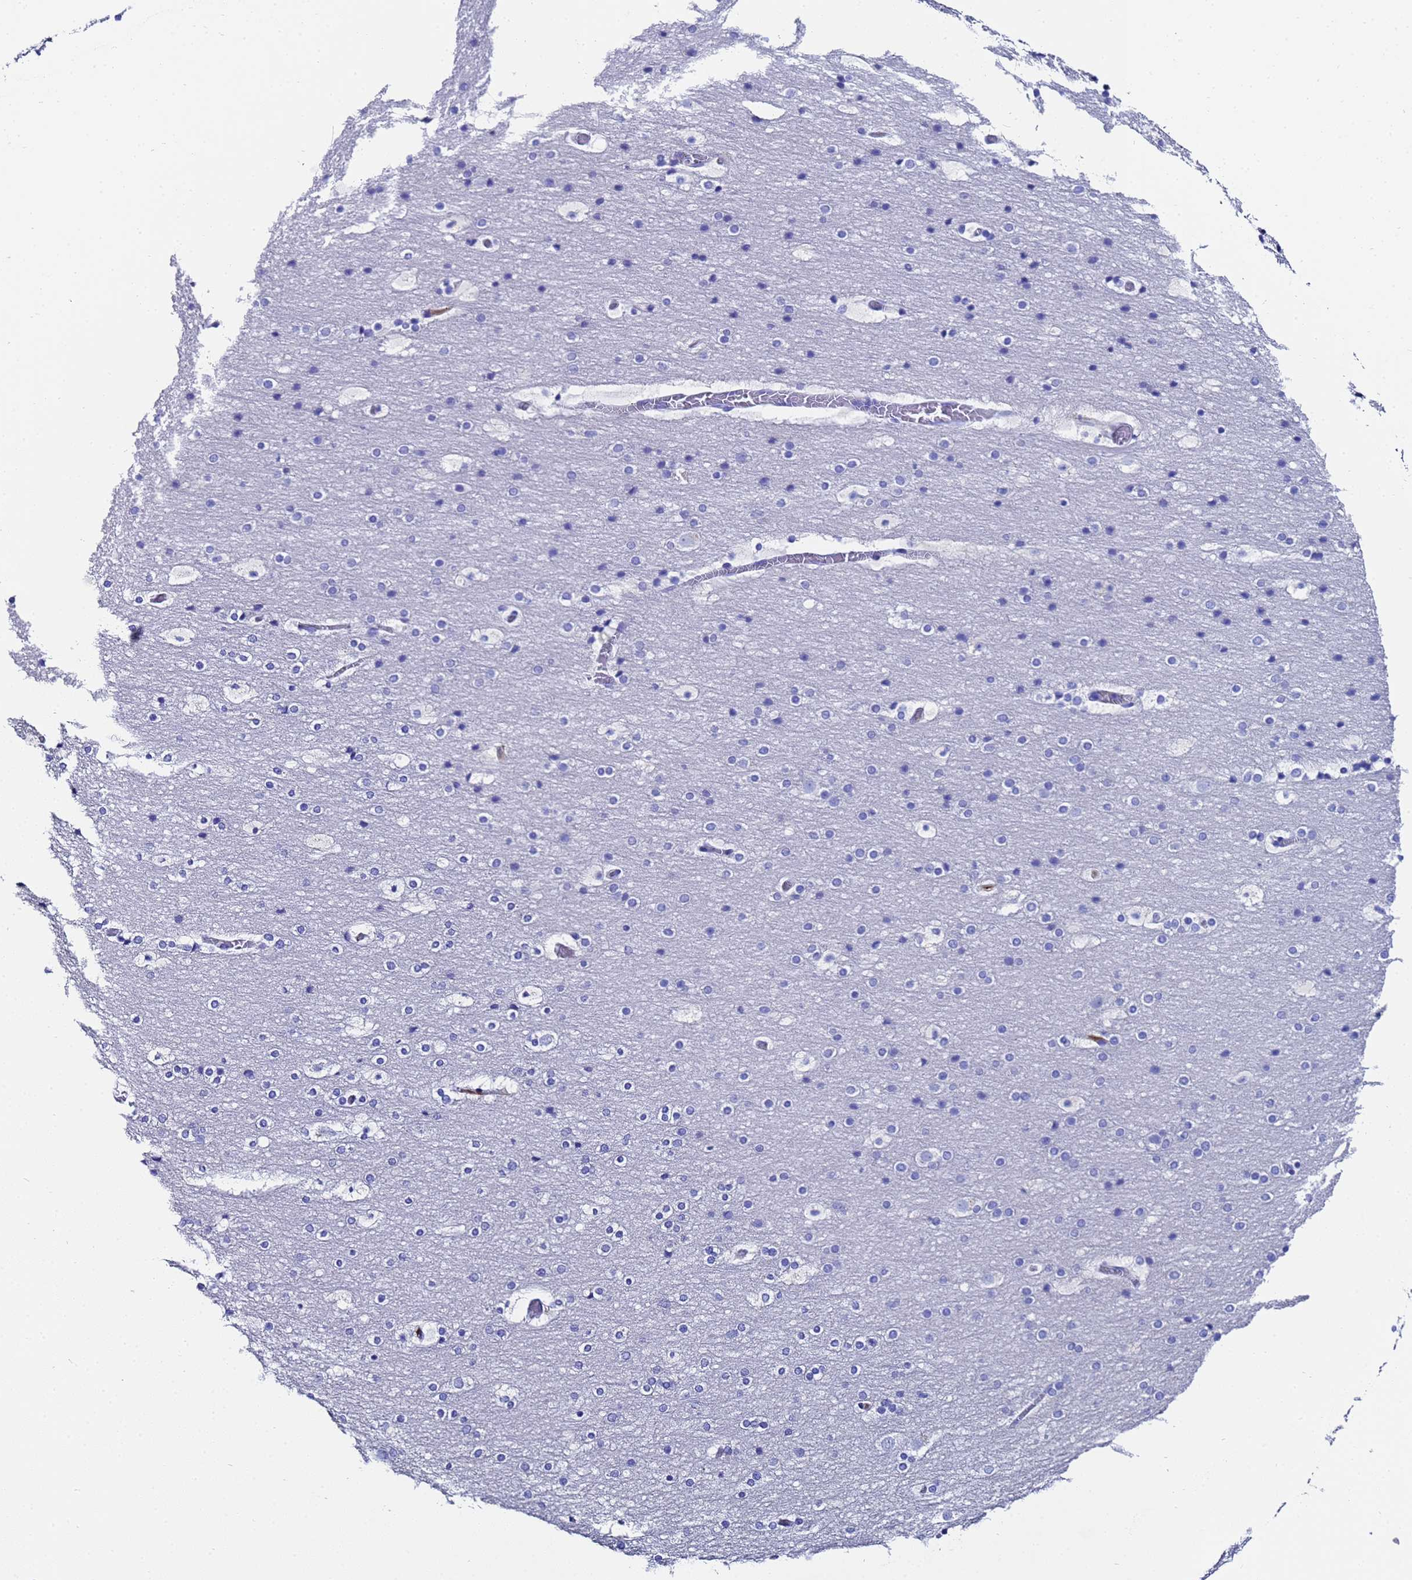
{"staining": {"intensity": "negative", "quantity": "none", "location": "none"}, "tissue": "cerebral cortex", "cell_type": "Endothelial cells", "image_type": "normal", "snomed": [{"axis": "morphology", "description": "Normal tissue, NOS"}, {"axis": "topography", "description": "Cerebral cortex"}], "caption": "Immunohistochemical staining of unremarkable human cerebral cortex displays no significant staining in endothelial cells.", "gene": "ADIPOQ", "patient": {"sex": "male", "age": 57}}